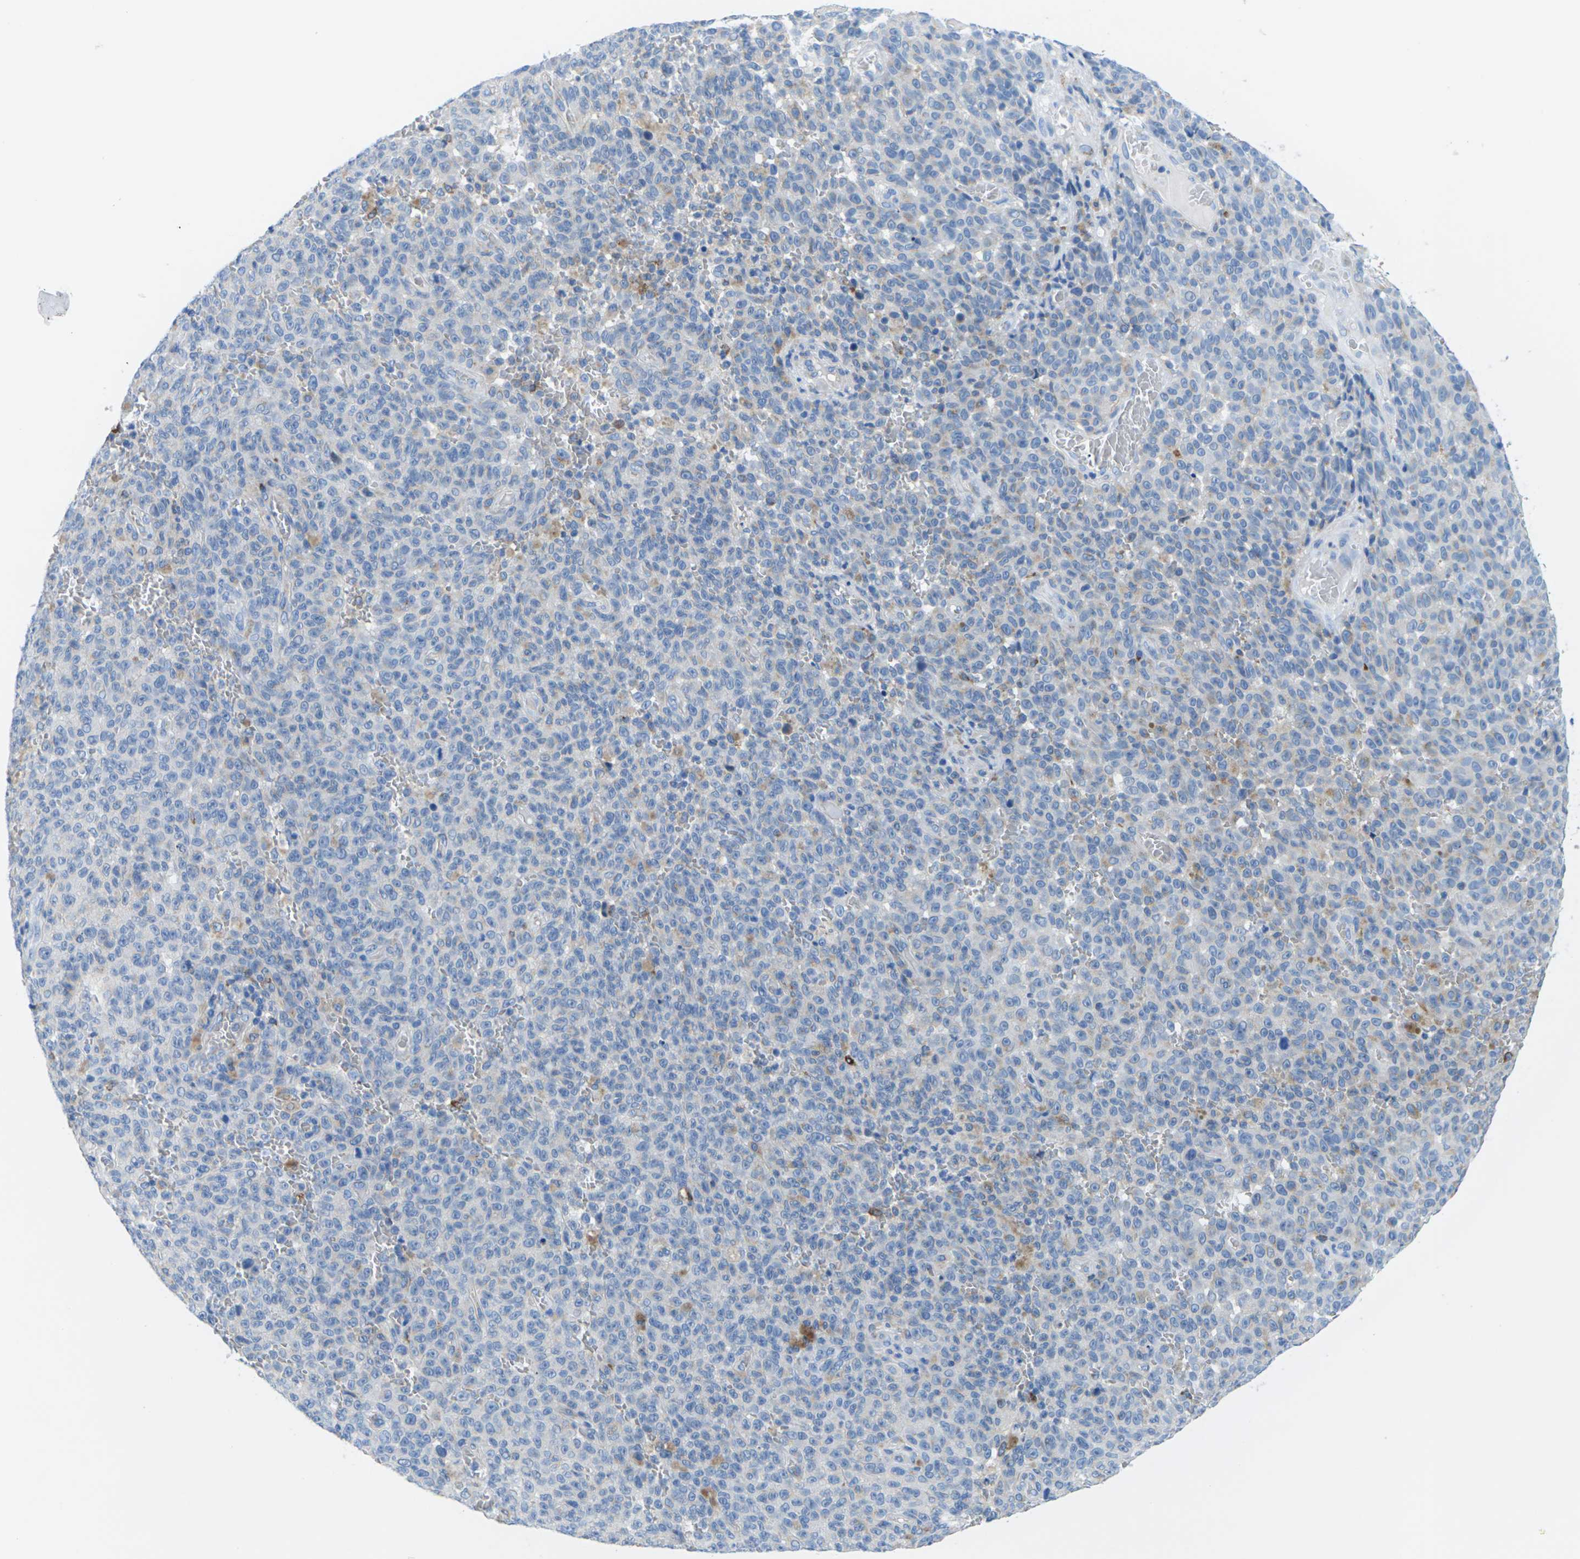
{"staining": {"intensity": "weak", "quantity": "<25%", "location": "cytoplasmic/membranous"}, "tissue": "melanoma", "cell_type": "Tumor cells", "image_type": "cancer", "snomed": [{"axis": "morphology", "description": "Malignant melanoma, NOS"}, {"axis": "topography", "description": "Skin"}], "caption": "A high-resolution histopathology image shows immunohistochemistry (IHC) staining of melanoma, which exhibits no significant staining in tumor cells.", "gene": "SYNGR2", "patient": {"sex": "female", "age": 82}}